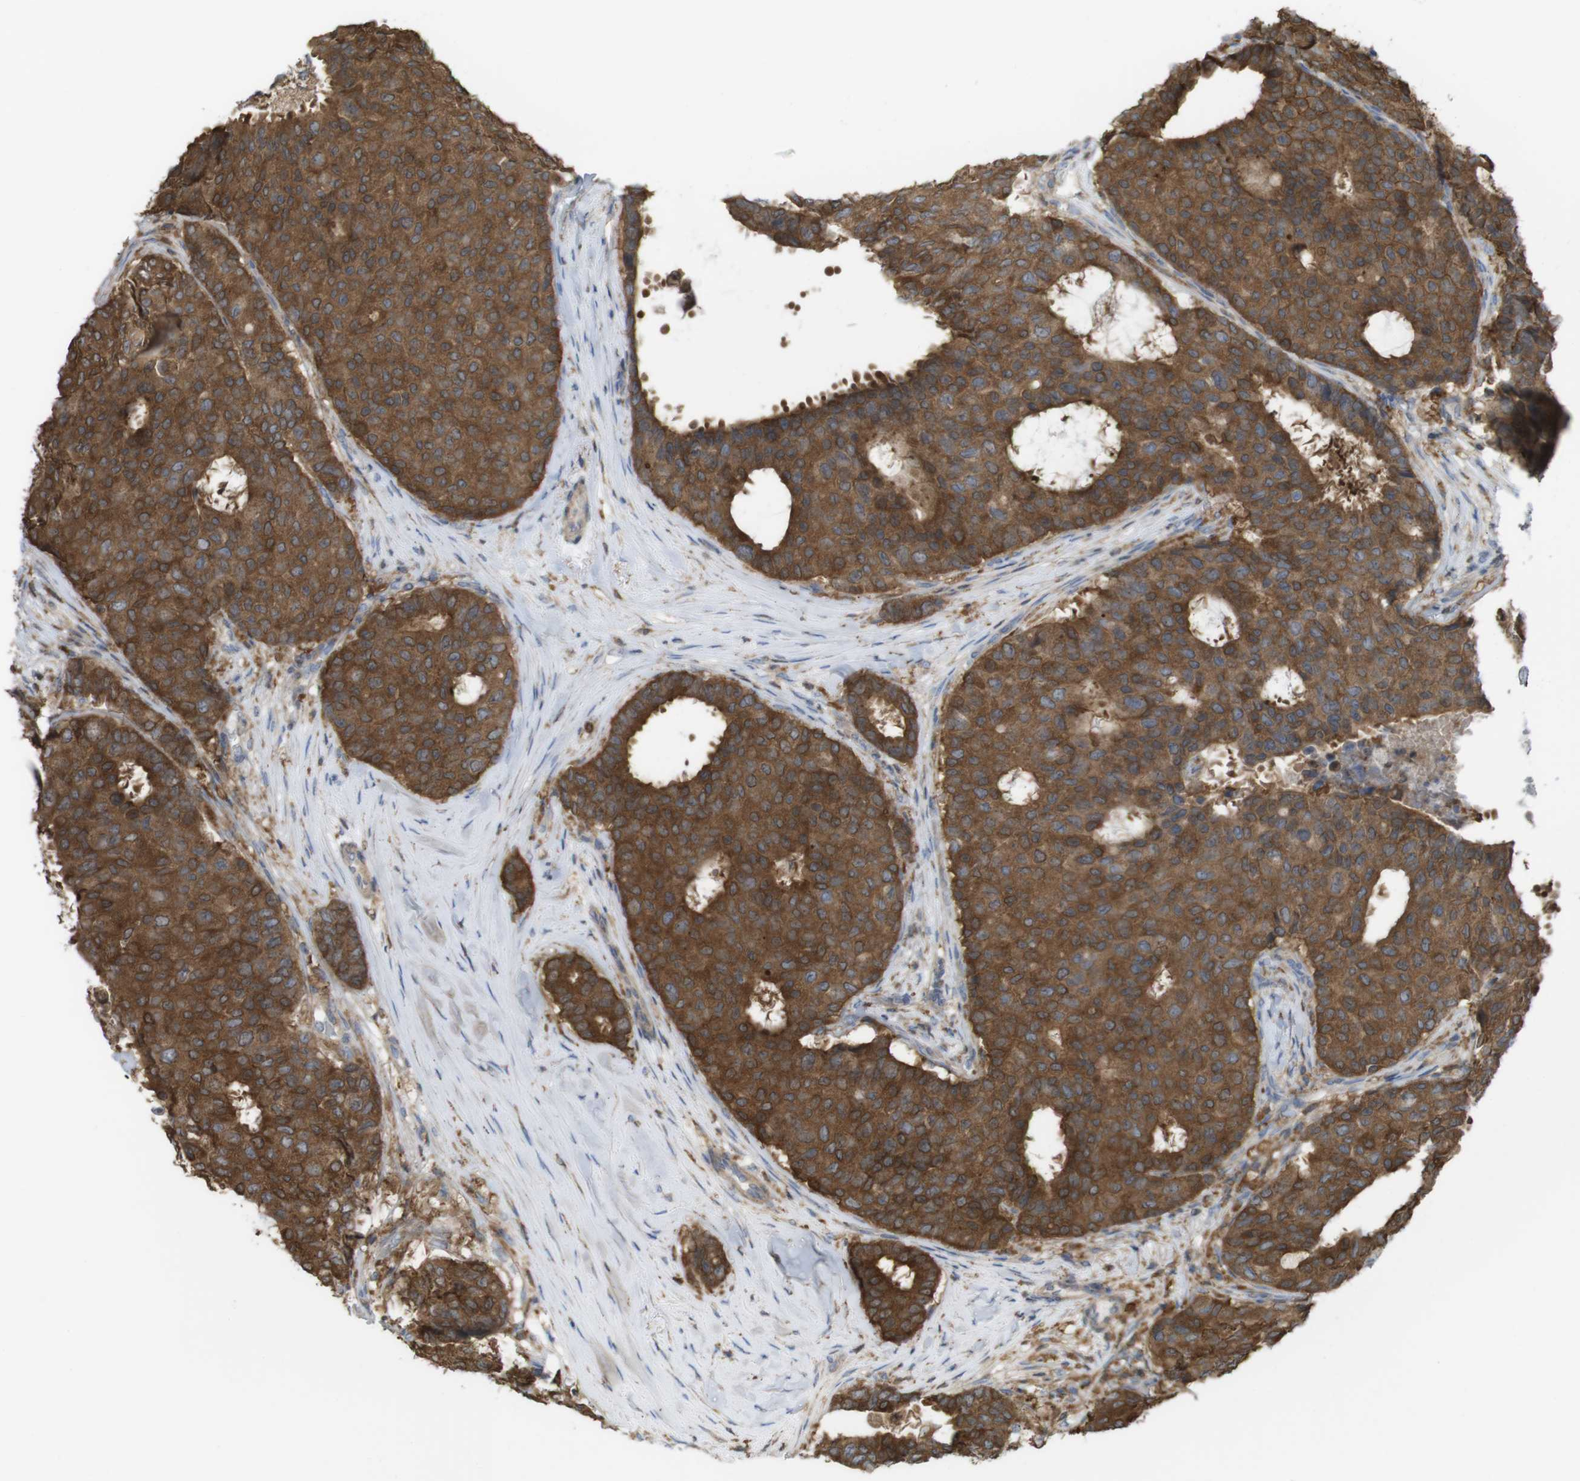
{"staining": {"intensity": "strong", "quantity": ">75%", "location": "cytoplasmic/membranous"}, "tissue": "breast cancer", "cell_type": "Tumor cells", "image_type": "cancer", "snomed": [{"axis": "morphology", "description": "Duct carcinoma"}, {"axis": "topography", "description": "Breast"}], "caption": "Invasive ductal carcinoma (breast) stained with immunohistochemistry reveals strong cytoplasmic/membranous positivity in approximately >75% of tumor cells.", "gene": "PRKCD", "patient": {"sex": "female", "age": 75}}